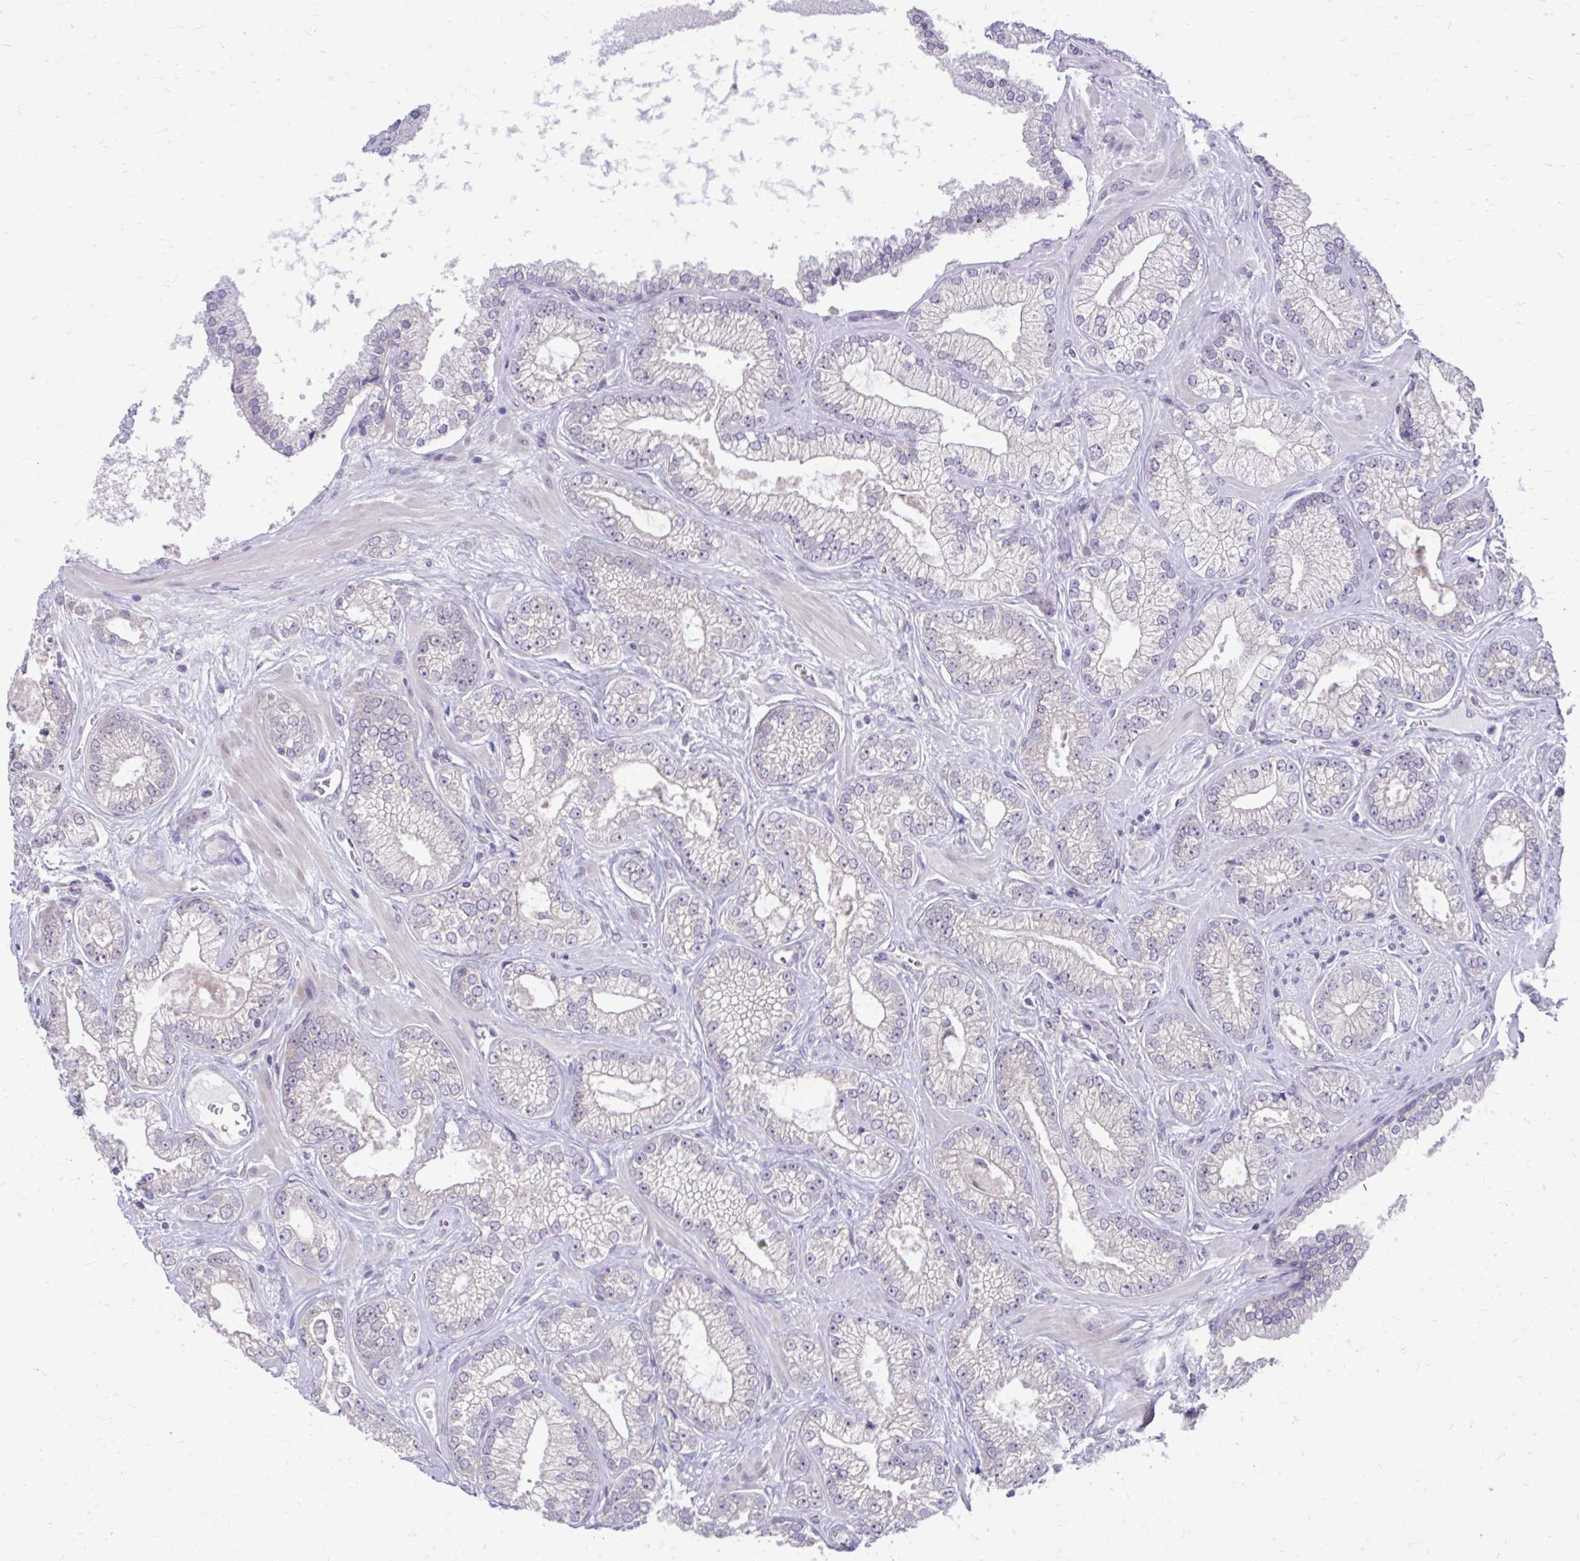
{"staining": {"intensity": "negative", "quantity": "none", "location": "none"}, "tissue": "prostate cancer", "cell_type": "Tumor cells", "image_type": "cancer", "snomed": [{"axis": "morphology", "description": "Adenocarcinoma, High grade"}, {"axis": "topography", "description": "Prostate"}], "caption": "IHC of human prostate cancer (adenocarcinoma (high-grade)) reveals no staining in tumor cells. (Brightfield microscopy of DAB (3,3'-diaminobenzidine) immunohistochemistry (IHC) at high magnification).", "gene": "DPY19L1", "patient": {"sex": "male", "age": 66}}